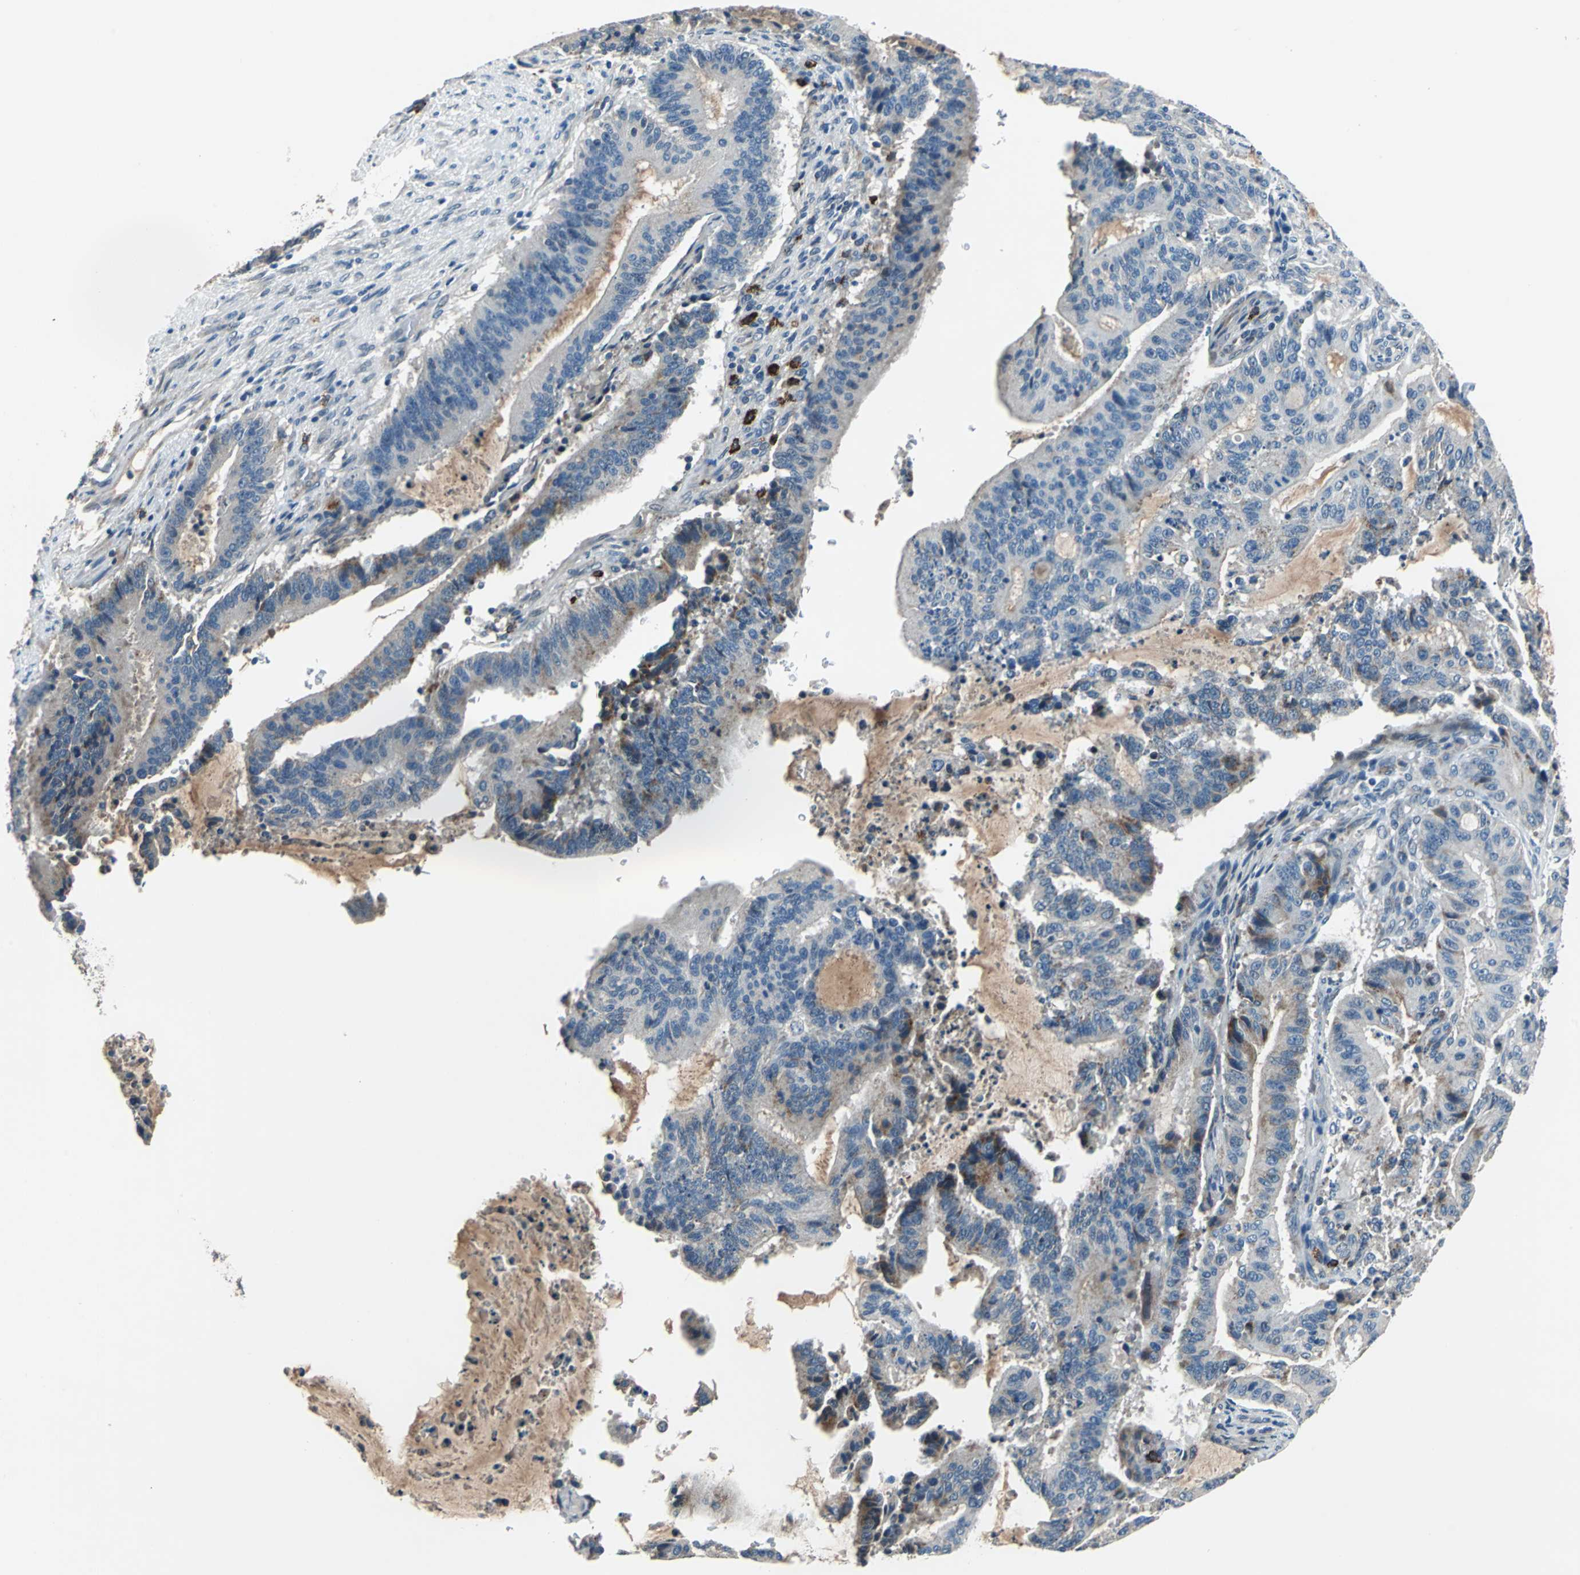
{"staining": {"intensity": "weak", "quantity": "<25%", "location": "cytoplasmic/membranous"}, "tissue": "liver cancer", "cell_type": "Tumor cells", "image_type": "cancer", "snomed": [{"axis": "morphology", "description": "Cholangiocarcinoma"}, {"axis": "topography", "description": "Liver"}], "caption": "DAB (3,3'-diaminobenzidine) immunohistochemical staining of cholangiocarcinoma (liver) reveals no significant expression in tumor cells. Nuclei are stained in blue.", "gene": "SLC19A2", "patient": {"sex": "female", "age": 73}}